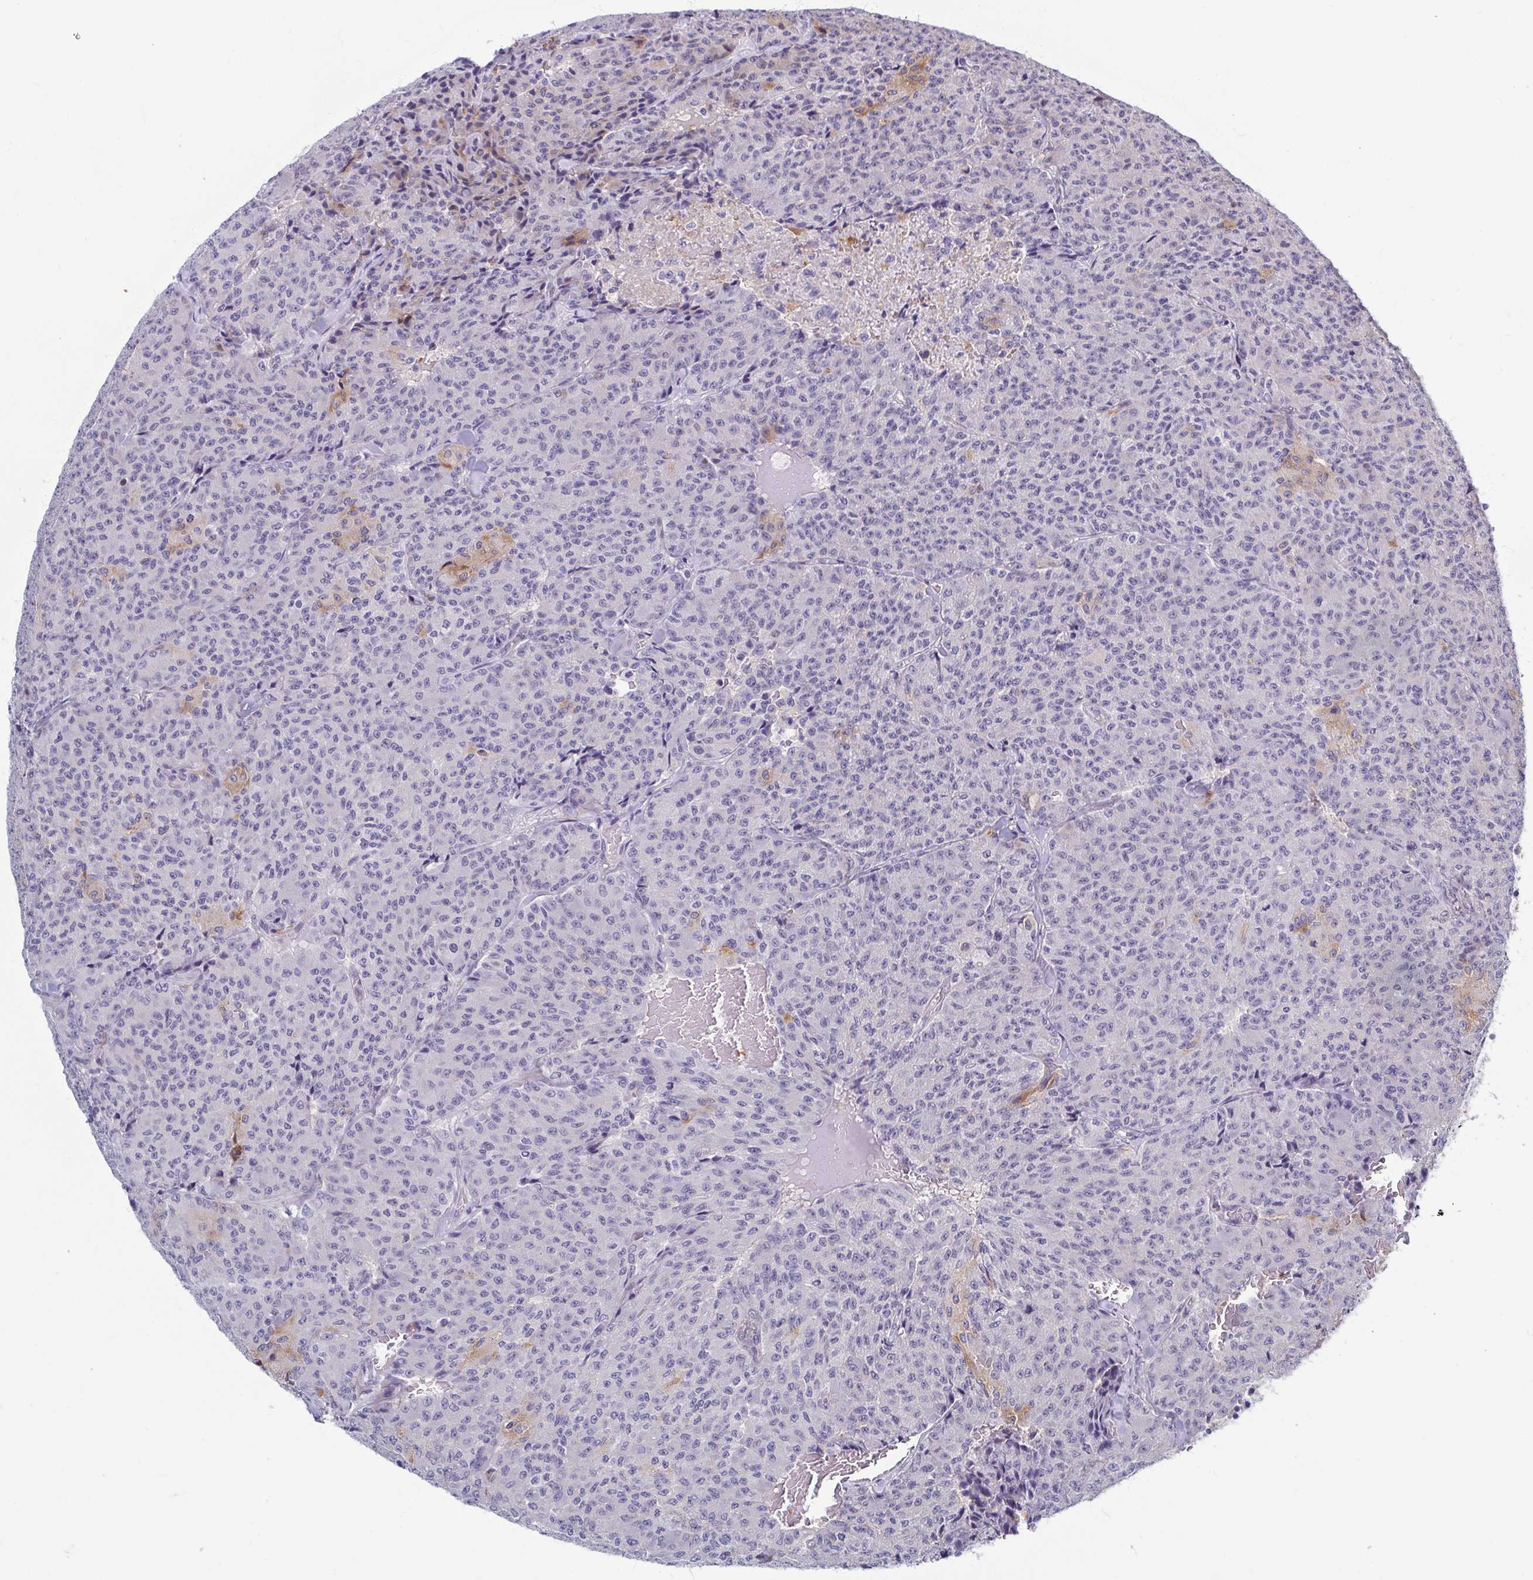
{"staining": {"intensity": "moderate", "quantity": "25%-75%", "location": "cytoplasmic/membranous"}, "tissue": "carcinoid", "cell_type": "Tumor cells", "image_type": "cancer", "snomed": [{"axis": "morphology", "description": "Carcinoid, malignant, NOS"}, {"axis": "topography", "description": "Lung"}], "caption": "Malignant carcinoid tissue reveals moderate cytoplasmic/membranous expression in about 25%-75% of tumor cells, visualized by immunohistochemistry.", "gene": "LRRC38", "patient": {"sex": "male", "age": 71}}